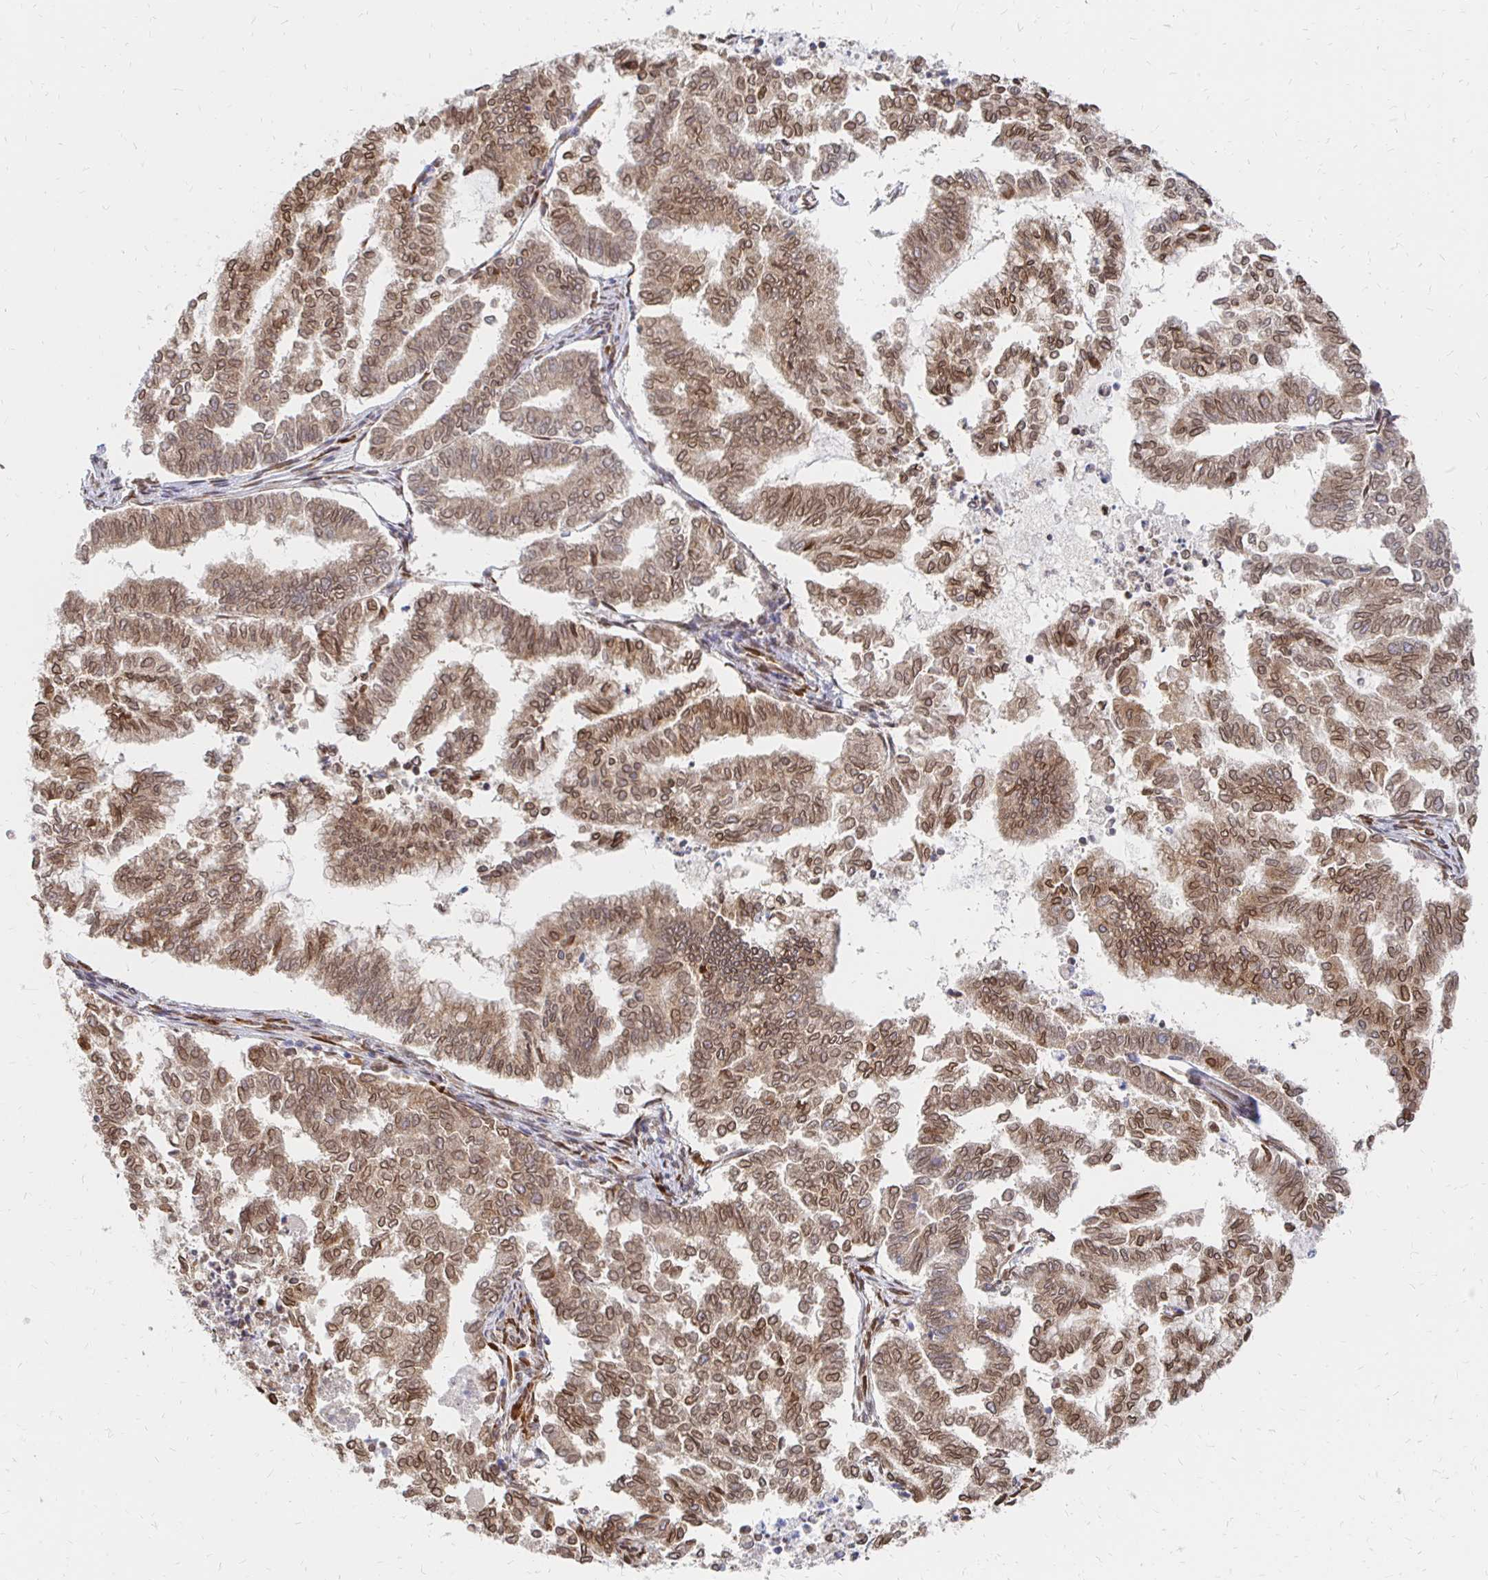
{"staining": {"intensity": "strong", "quantity": ">75%", "location": "cytoplasmic/membranous,nuclear"}, "tissue": "endometrial cancer", "cell_type": "Tumor cells", "image_type": "cancer", "snomed": [{"axis": "morphology", "description": "Adenocarcinoma, NOS"}, {"axis": "topography", "description": "Endometrium"}], "caption": "Immunohistochemical staining of human adenocarcinoma (endometrial) reveals high levels of strong cytoplasmic/membranous and nuclear expression in approximately >75% of tumor cells.", "gene": "PELI3", "patient": {"sex": "female", "age": 79}}